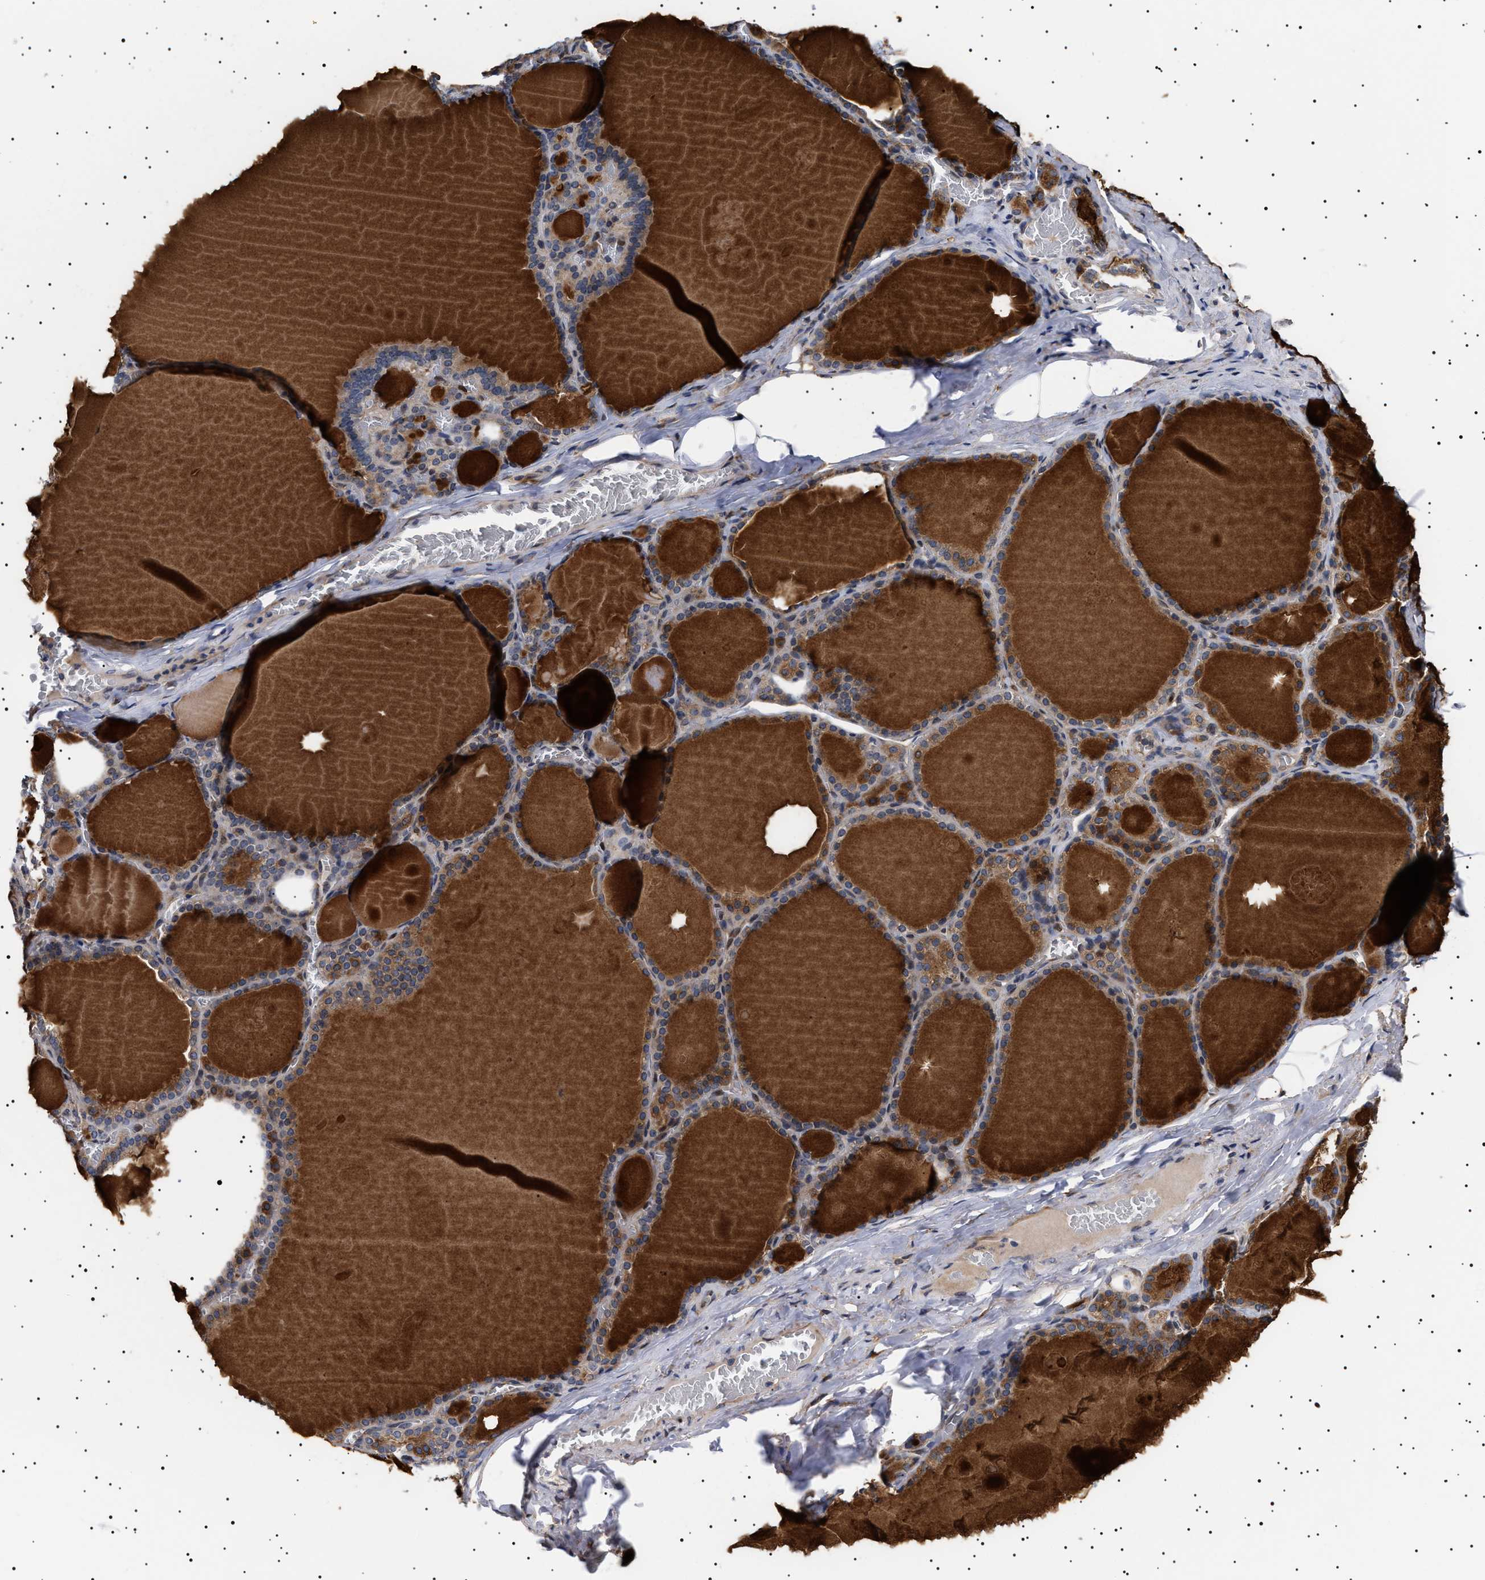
{"staining": {"intensity": "moderate", "quantity": ">75%", "location": "cytoplasmic/membranous"}, "tissue": "thyroid gland", "cell_type": "Glandular cells", "image_type": "normal", "snomed": [{"axis": "morphology", "description": "Normal tissue, NOS"}, {"axis": "topography", "description": "Thyroid gland"}], "caption": "Moderate cytoplasmic/membranous positivity for a protein is present in about >75% of glandular cells of unremarkable thyroid gland using immunohistochemistry.", "gene": "KRBA1", "patient": {"sex": "male", "age": 56}}